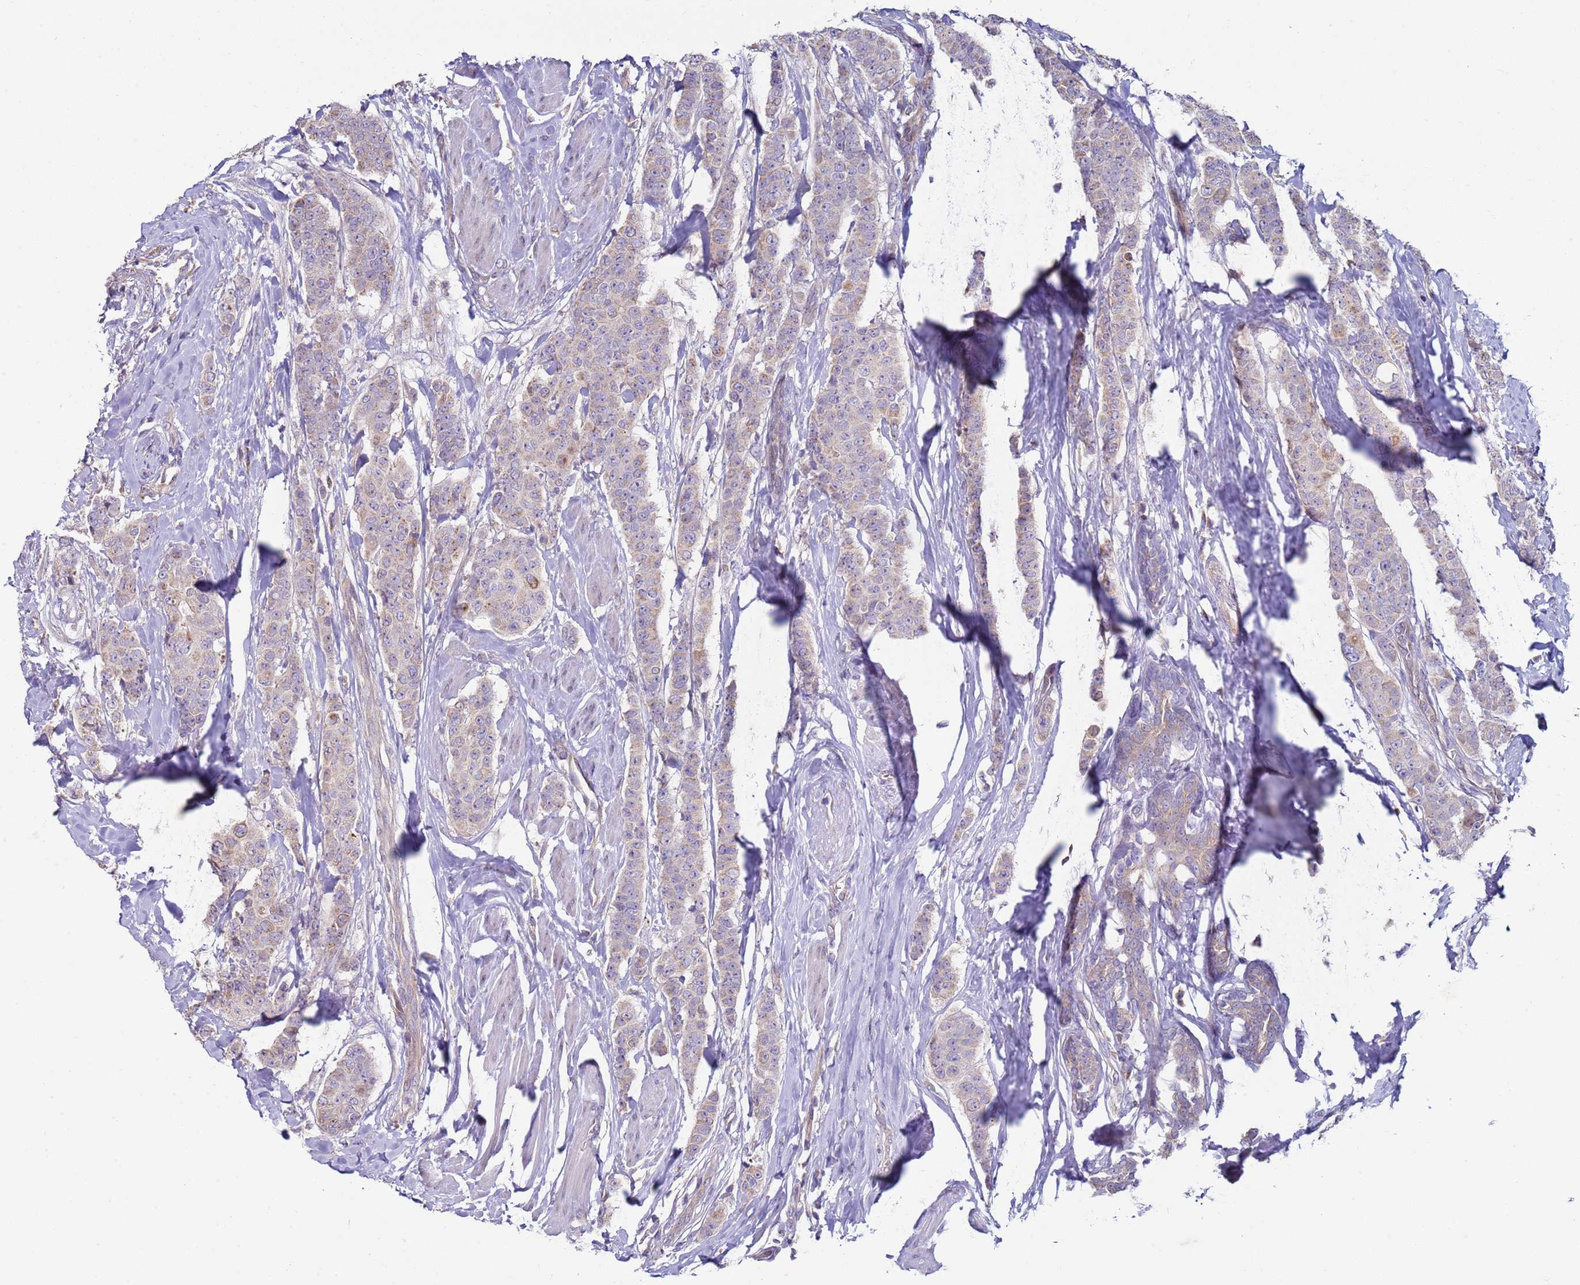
{"staining": {"intensity": "moderate", "quantity": "<25%", "location": "cytoplasmic/membranous"}, "tissue": "breast cancer", "cell_type": "Tumor cells", "image_type": "cancer", "snomed": [{"axis": "morphology", "description": "Duct carcinoma"}, {"axis": "topography", "description": "Breast"}], "caption": "Tumor cells demonstrate low levels of moderate cytoplasmic/membranous staining in about <25% of cells in human breast infiltrating ductal carcinoma.", "gene": "DIP2B", "patient": {"sex": "female", "age": 40}}